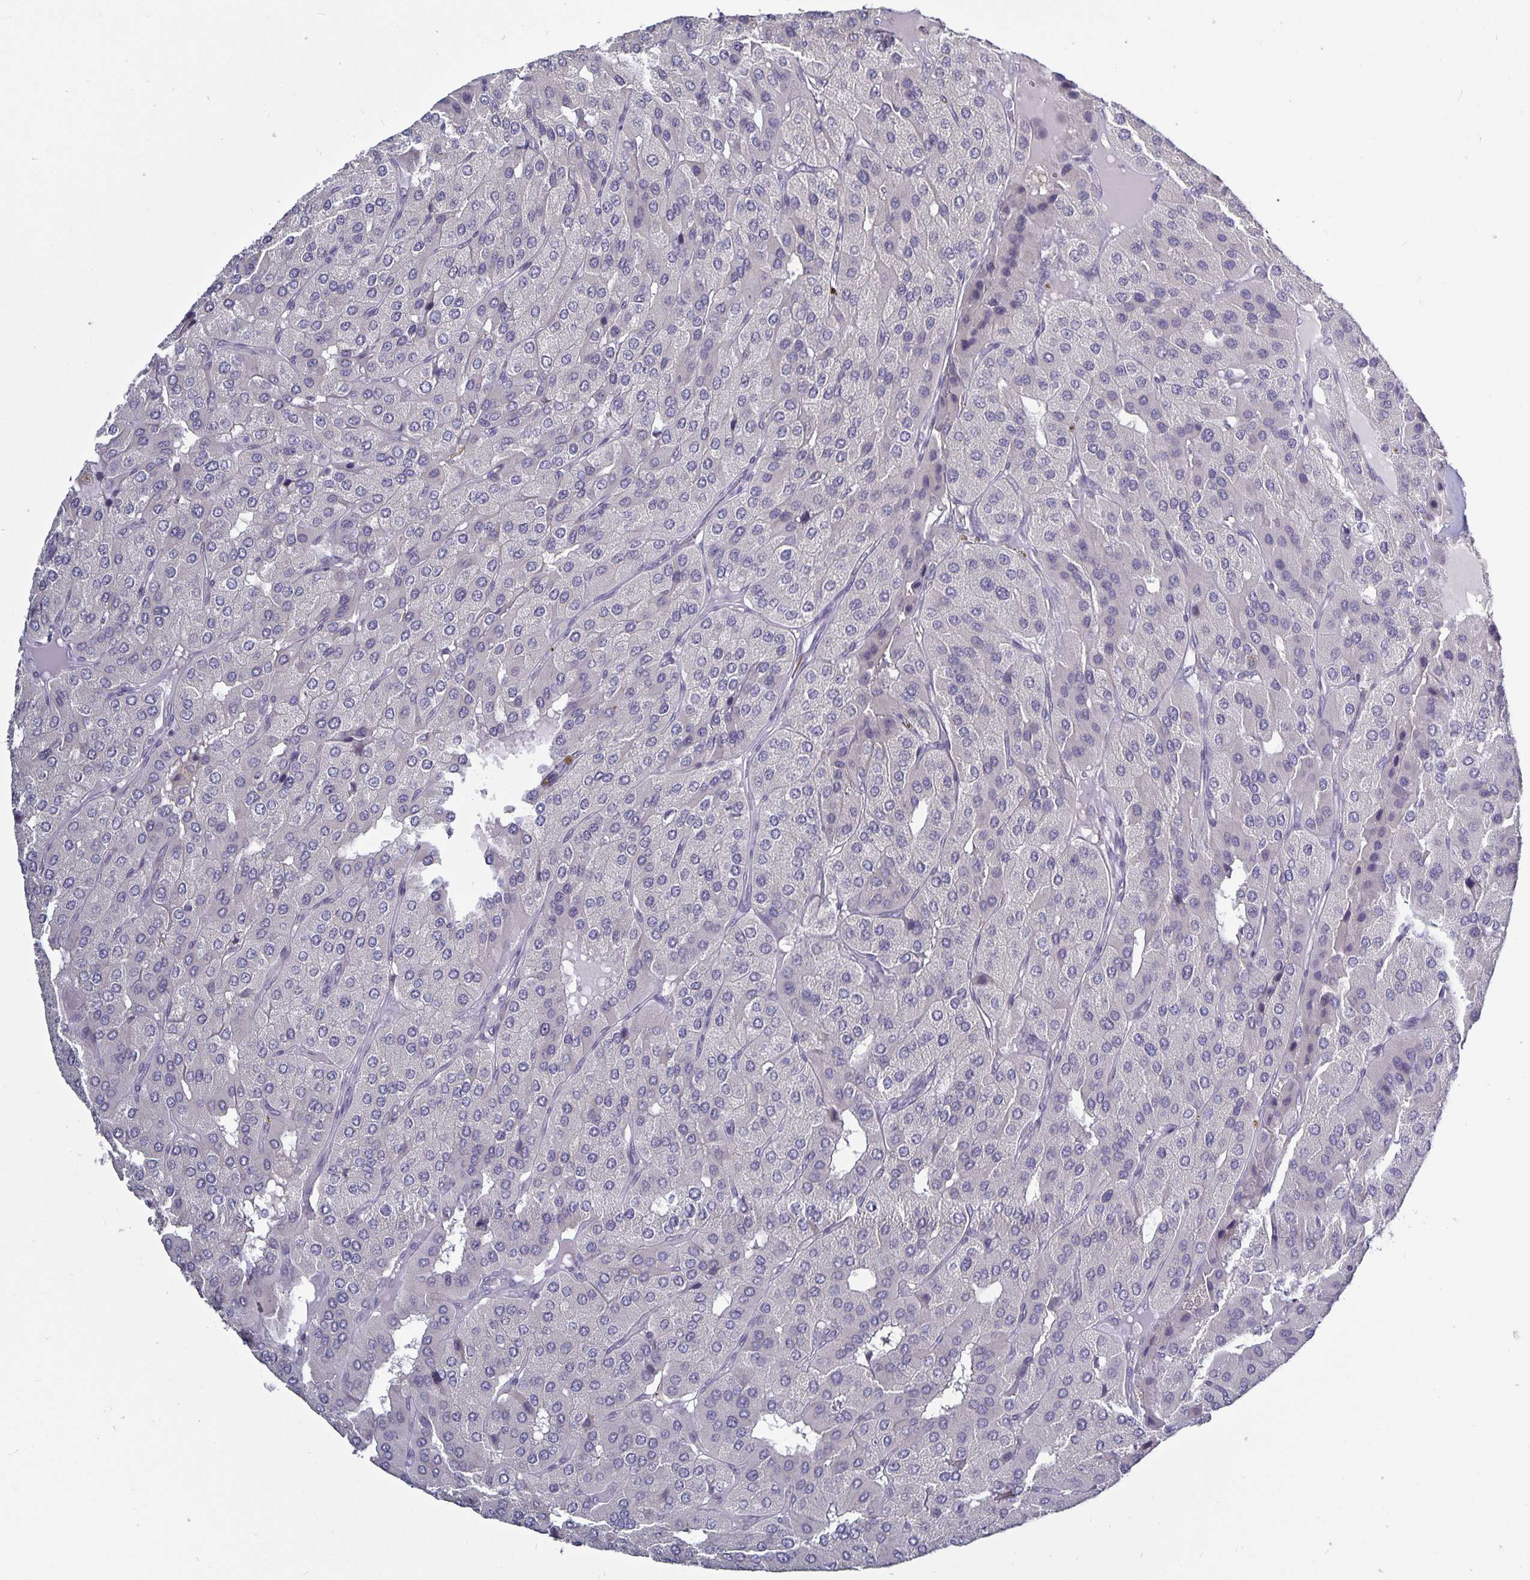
{"staining": {"intensity": "negative", "quantity": "none", "location": "none"}, "tissue": "parathyroid gland", "cell_type": "Glandular cells", "image_type": "normal", "snomed": [{"axis": "morphology", "description": "Normal tissue, NOS"}, {"axis": "morphology", "description": "Adenoma, NOS"}, {"axis": "topography", "description": "Parathyroid gland"}], "caption": "This is an immunohistochemistry histopathology image of benign human parathyroid gland. There is no staining in glandular cells.", "gene": "PLCB3", "patient": {"sex": "female", "age": 86}}